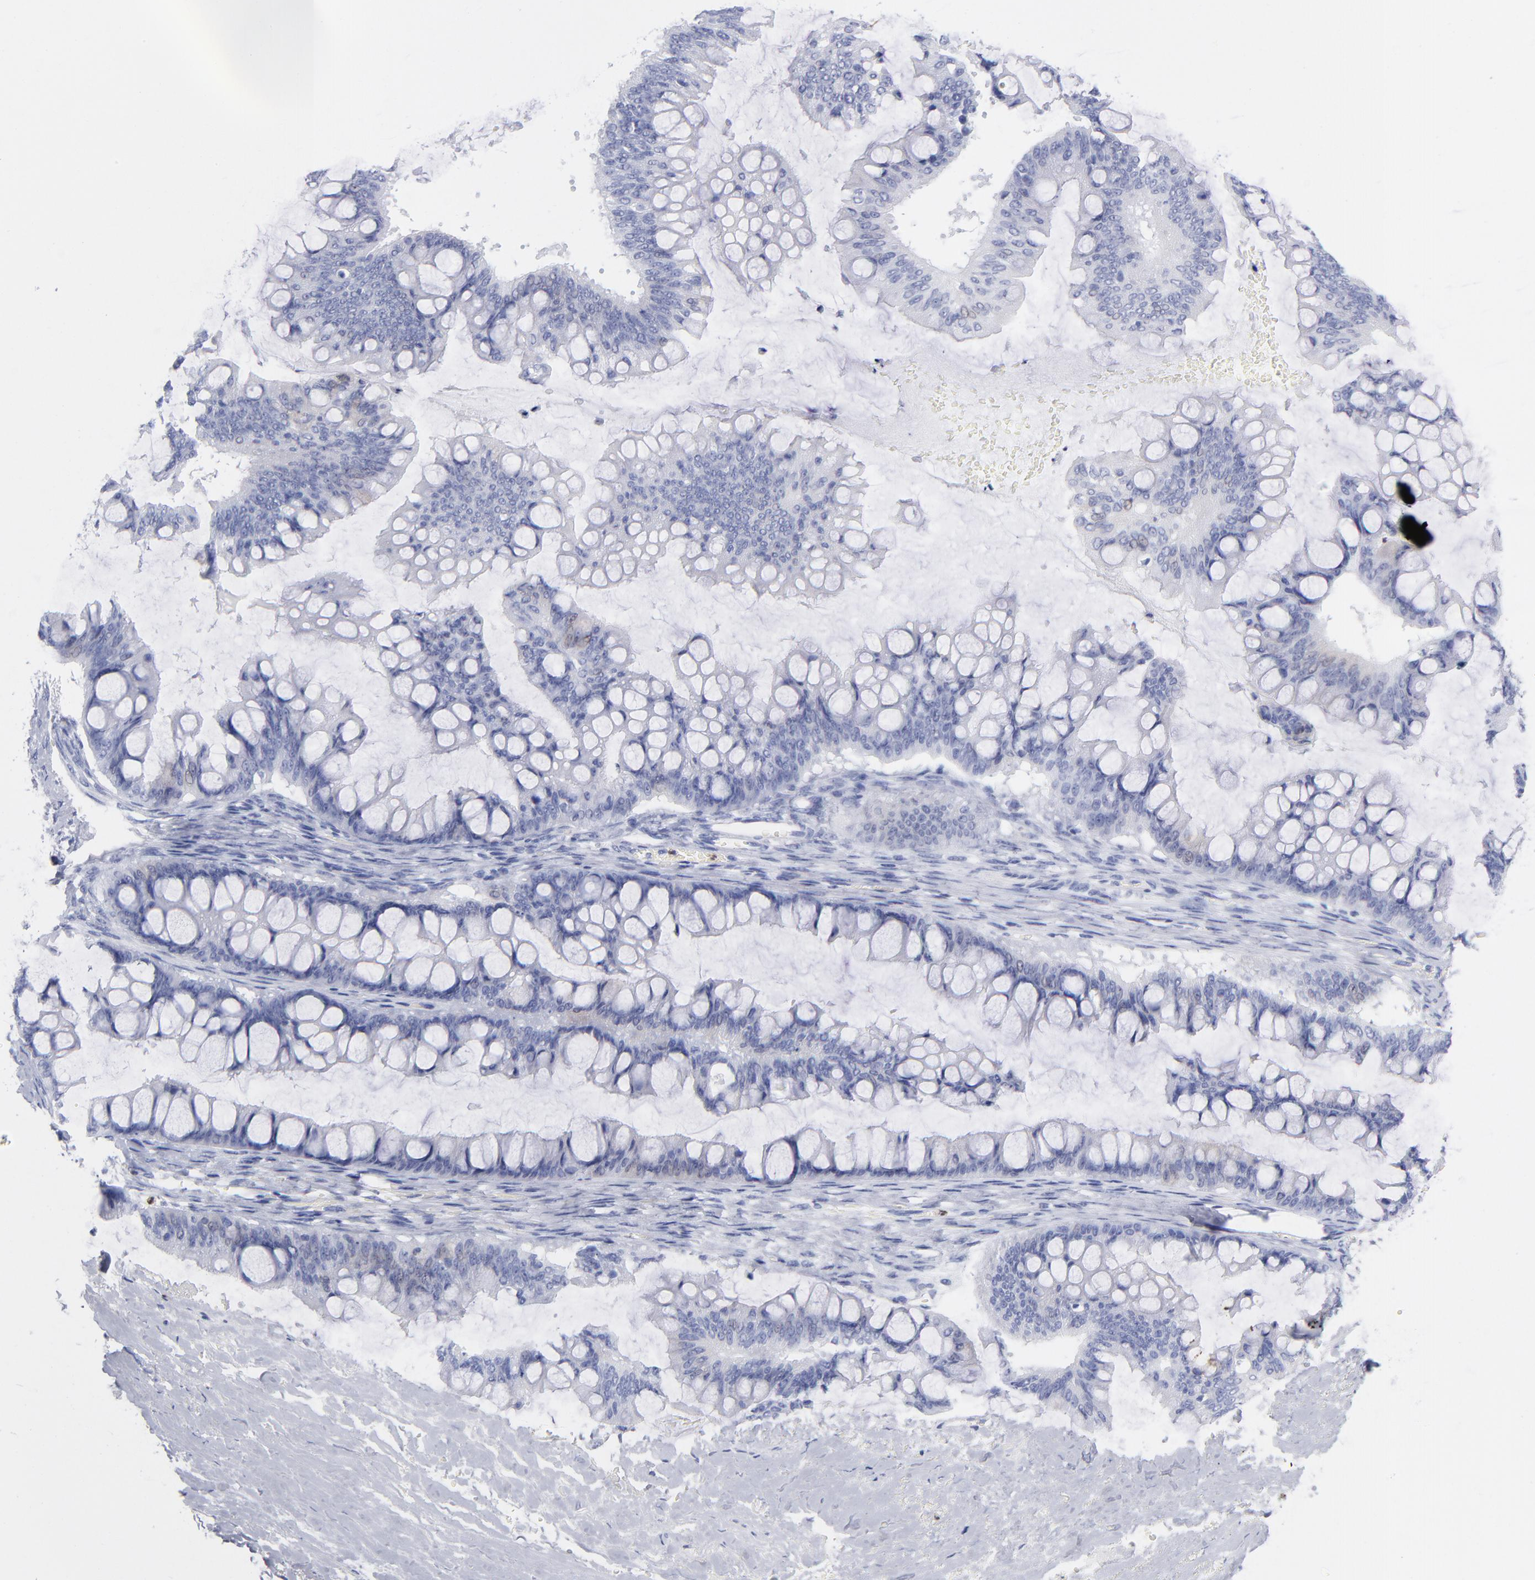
{"staining": {"intensity": "negative", "quantity": "none", "location": "none"}, "tissue": "ovarian cancer", "cell_type": "Tumor cells", "image_type": "cancer", "snomed": [{"axis": "morphology", "description": "Cystadenocarcinoma, mucinous, NOS"}, {"axis": "topography", "description": "Ovary"}], "caption": "IHC photomicrograph of human mucinous cystadenocarcinoma (ovarian) stained for a protein (brown), which displays no staining in tumor cells.", "gene": "ARG1", "patient": {"sex": "female", "age": 73}}